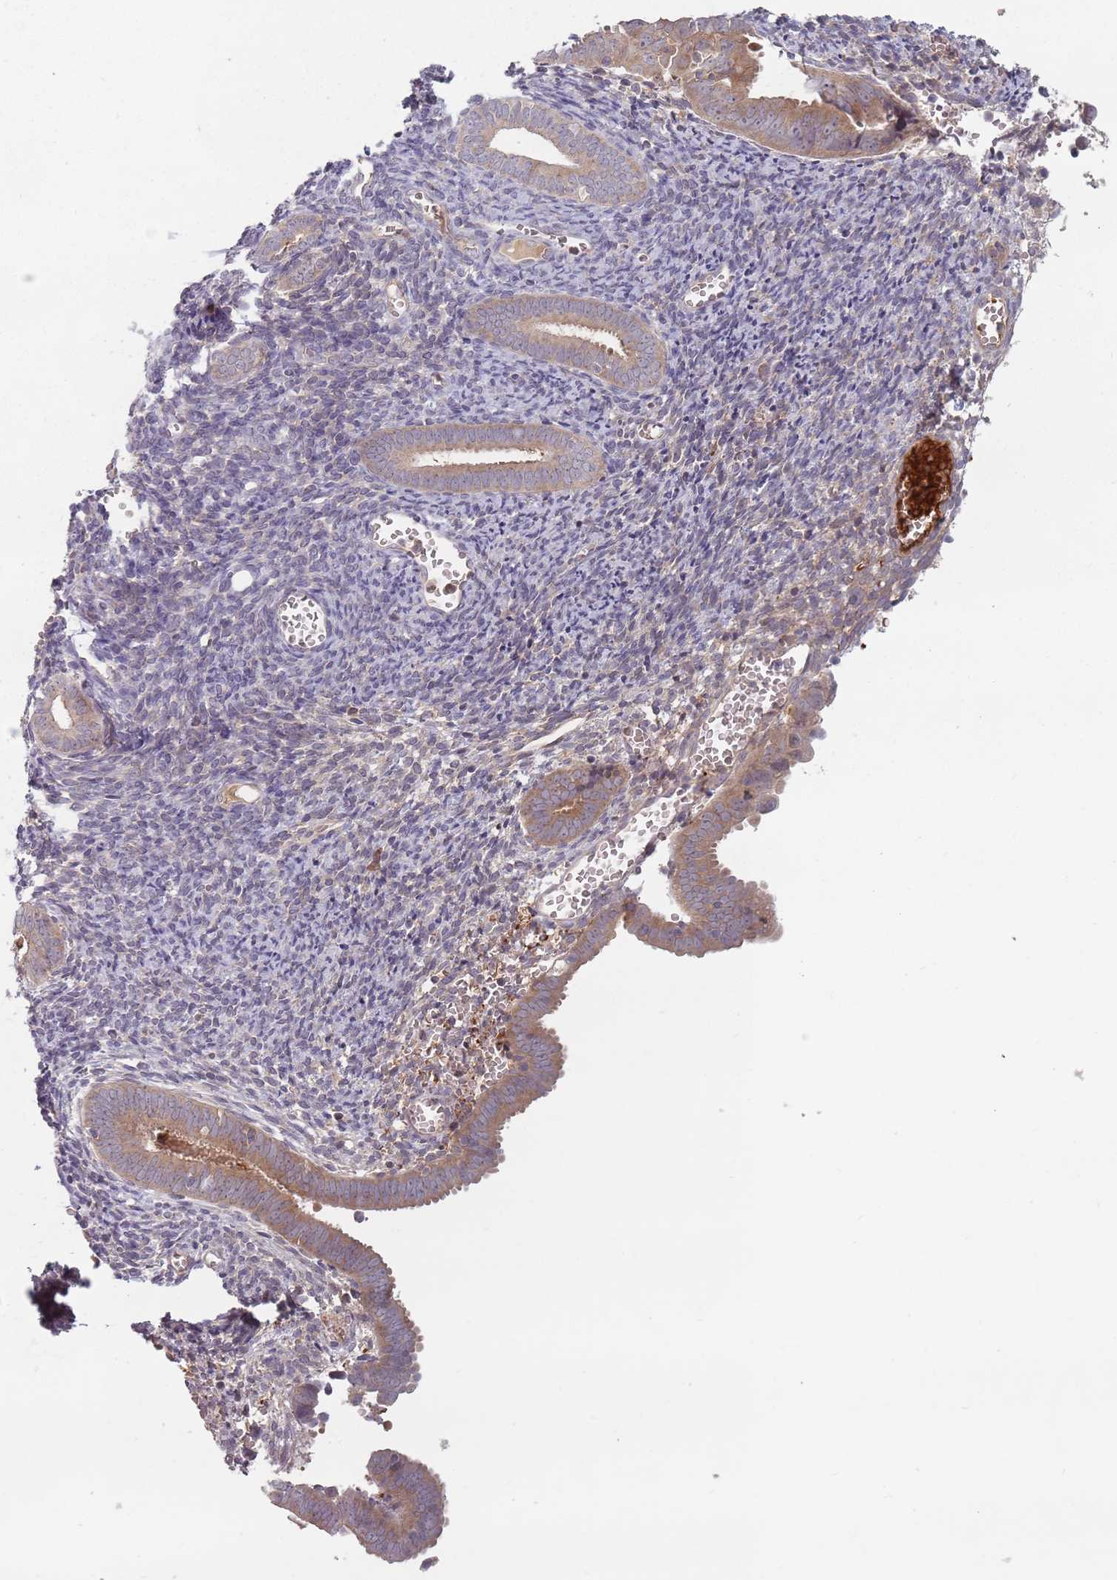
{"staining": {"intensity": "moderate", "quantity": "25%-75%", "location": "cytoplasmic/membranous"}, "tissue": "endometrial cancer", "cell_type": "Tumor cells", "image_type": "cancer", "snomed": [{"axis": "morphology", "description": "Adenocarcinoma, NOS"}, {"axis": "topography", "description": "Endometrium"}], "caption": "Adenocarcinoma (endometrial) tissue exhibits moderate cytoplasmic/membranous staining in approximately 25%-75% of tumor cells", "gene": "ASB13", "patient": {"sex": "female", "age": 75}}